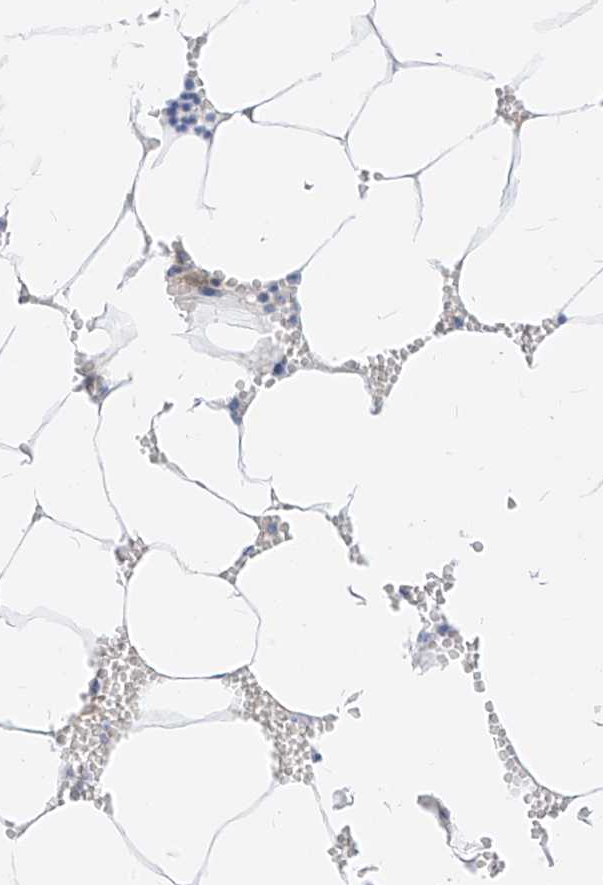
{"staining": {"intensity": "negative", "quantity": "none", "location": "none"}, "tissue": "bone marrow", "cell_type": "Hematopoietic cells", "image_type": "normal", "snomed": [{"axis": "morphology", "description": "Normal tissue, NOS"}, {"axis": "topography", "description": "Bone marrow"}], "caption": "This is a photomicrograph of immunohistochemistry staining of benign bone marrow, which shows no expression in hematopoietic cells.", "gene": "ZZEF1", "patient": {"sex": "male", "age": 70}}